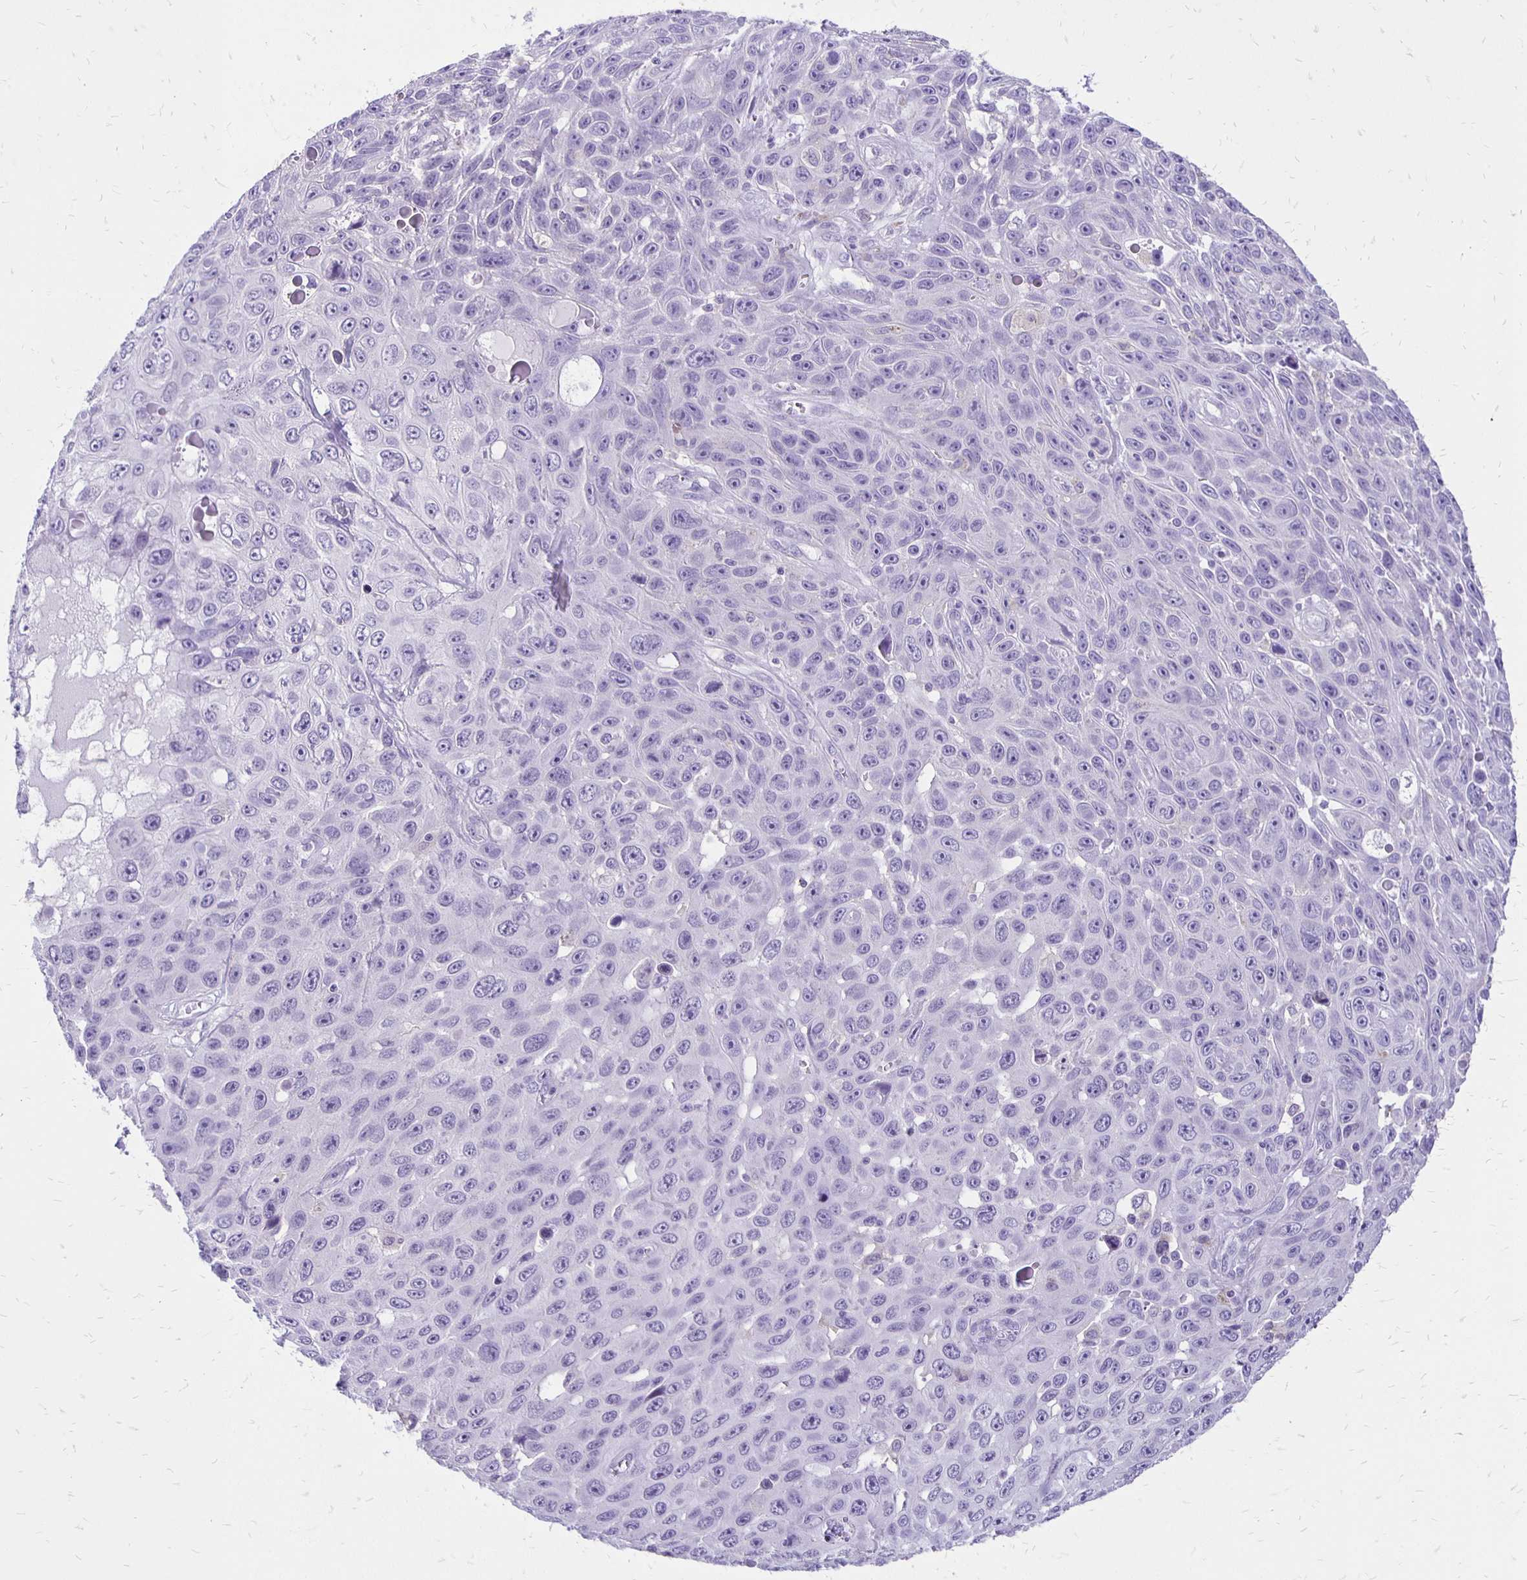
{"staining": {"intensity": "negative", "quantity": "none", "location": "none"}, "tissue": "skin cancer", "cell_type": "Tumor cells", "image_type": "cancer", "snomed": [{"axis": "morphology", "description": "Squamous cell carcinoma, NOS"}, {"axis": "topography", "description": "Skin"}], "caption": "A photomicrograph of human skin cancer is negative for staining in tumor cells.", "gene": "ANKRD45", "patient": {"sex": "male", "age": 82}}